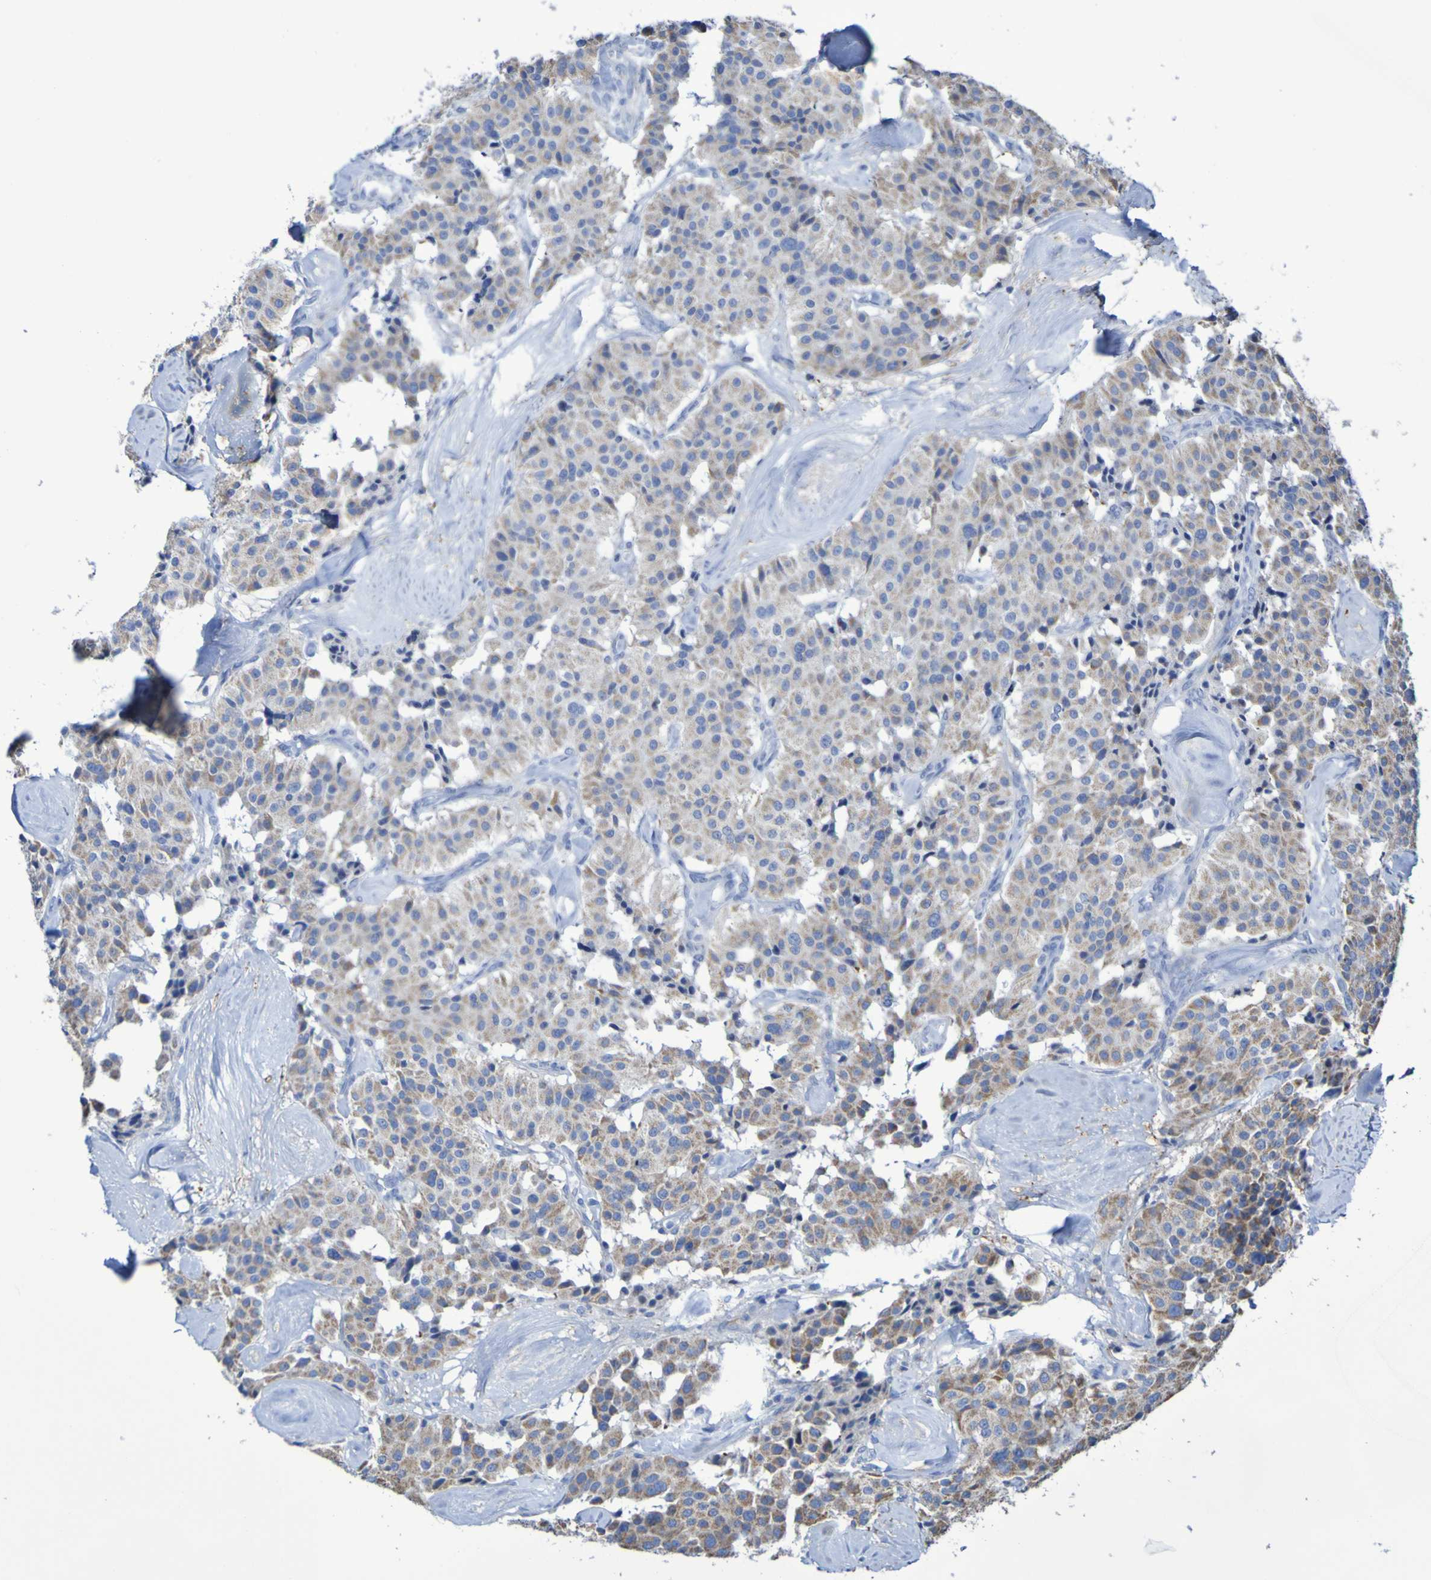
{"staining": {"intensity": "moderate", "quantity": "25%-75%", "location": "cytoplasmic/membranous"}, "tissue": "carcinoid", "cell_type": "Tumor cells", "image_type": "cancer", "snomed": [{"axis": "morphology", "description": "Carcinoid, malignant, NOS"}, {"axis": "topography", "description": "Lung"}], "caption": "IHC photomicrograph of human carcinoid stained for a protein (brown), which exhibits medium levels of moderate cytoplasmic/membranous positivity in about 25%-75% of tumor cells.", "gene": "CNTN2", "patient": {"sex": "male", "age": 30}}